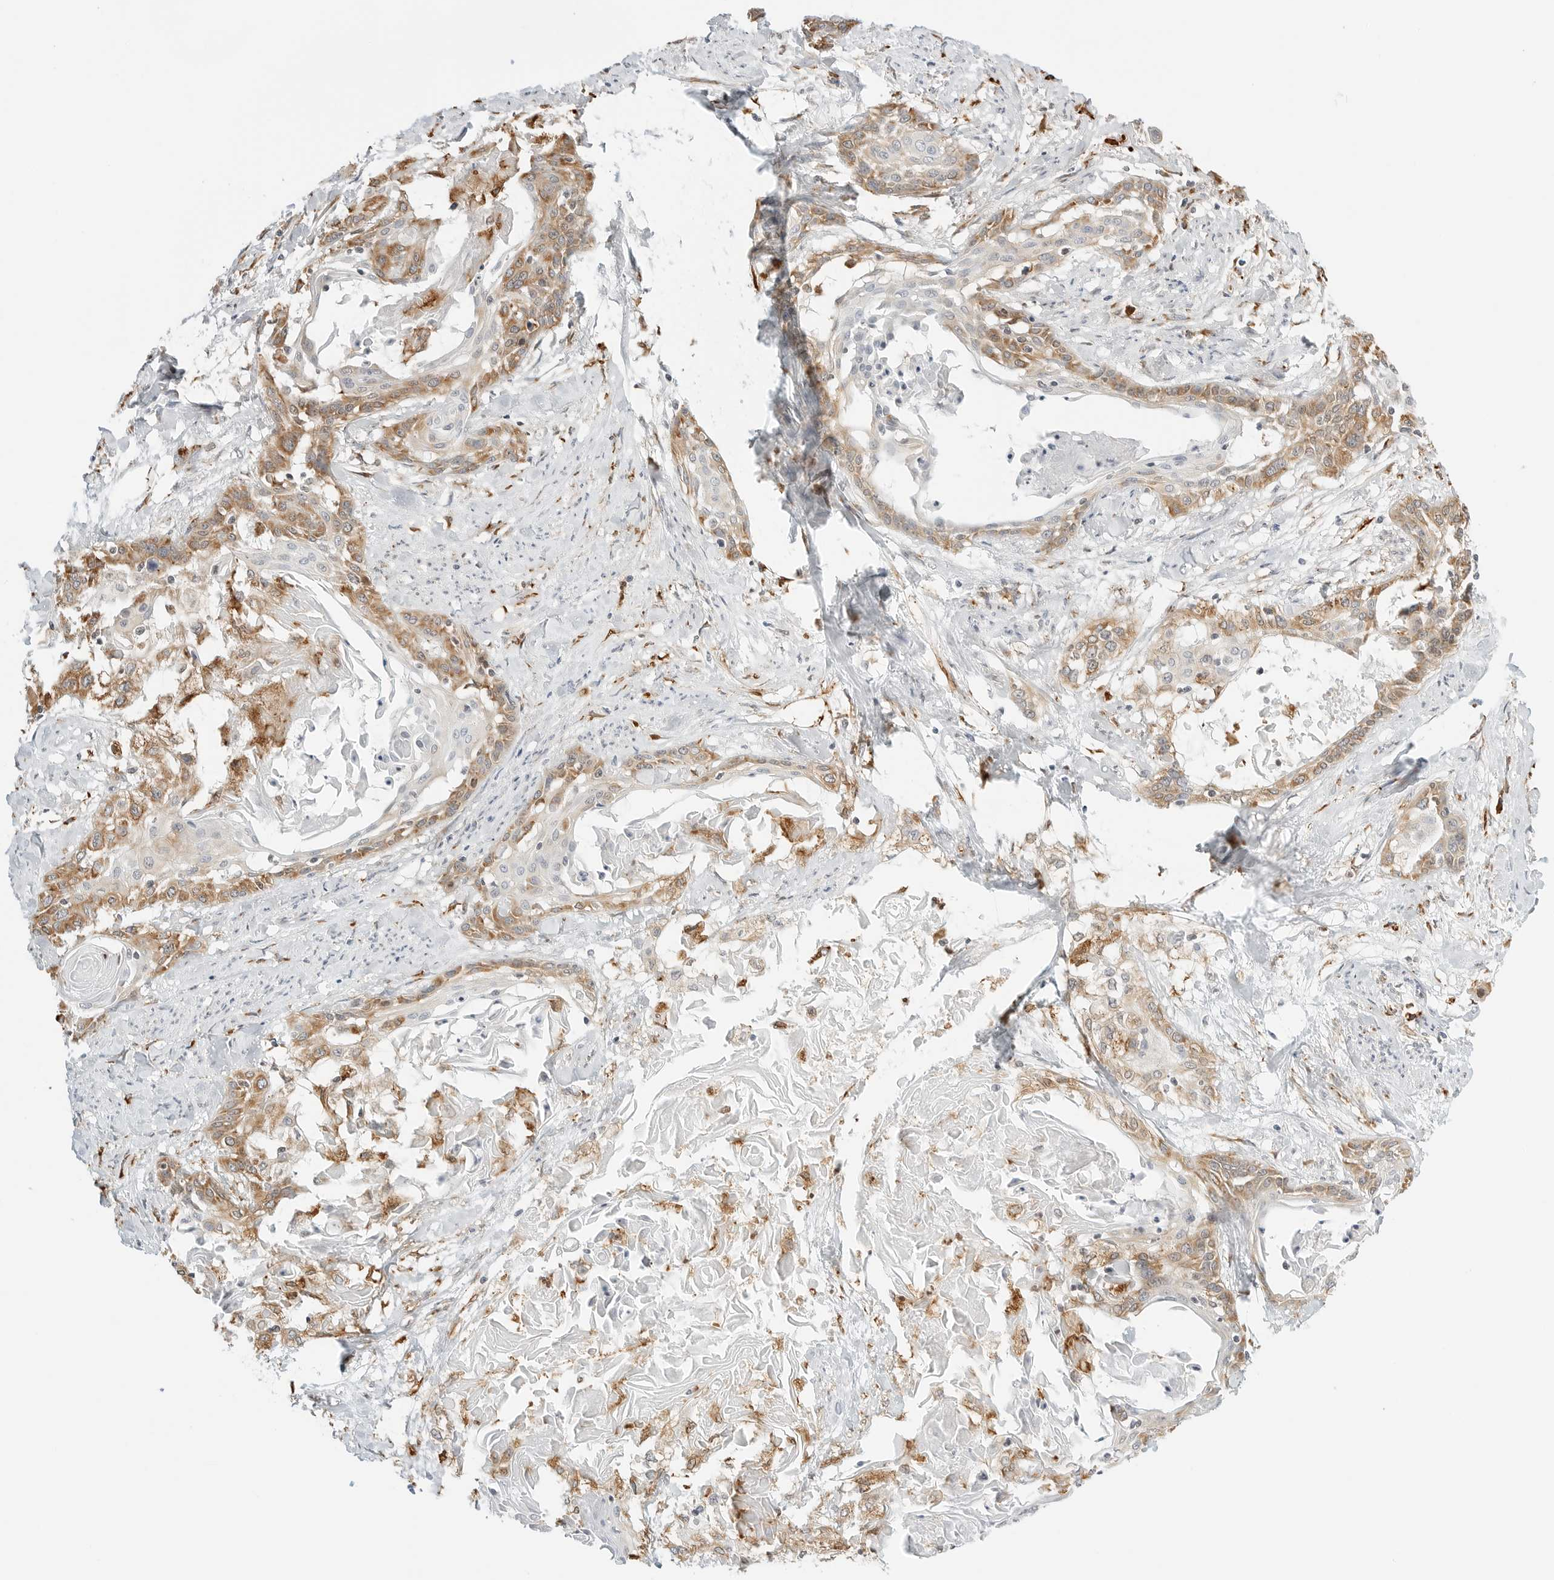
{"staining": {"intensity": "moderate", "quantity": ">75%", "location": "cytoplasmic/membranous"}, "tissue": "cervical cancer", "cell_type": "Tumor cells", "image_type": "cancer", "snomed": [{"axis": "morphology", "description": "Squamous cell carcinoma, NOS"}, {"axis": "topography", "description": "Cervix"}], "caption": "A high-resolution photomicrograph shows immunohistochemistry staining of squamous cell carcinoma (cervical), which demonstrates moderate cytoplasmic/membranous expression in approximately >75% of tumor cells.", "gene": "THEM4", "patient": {"sex": "female", "age": 57}}